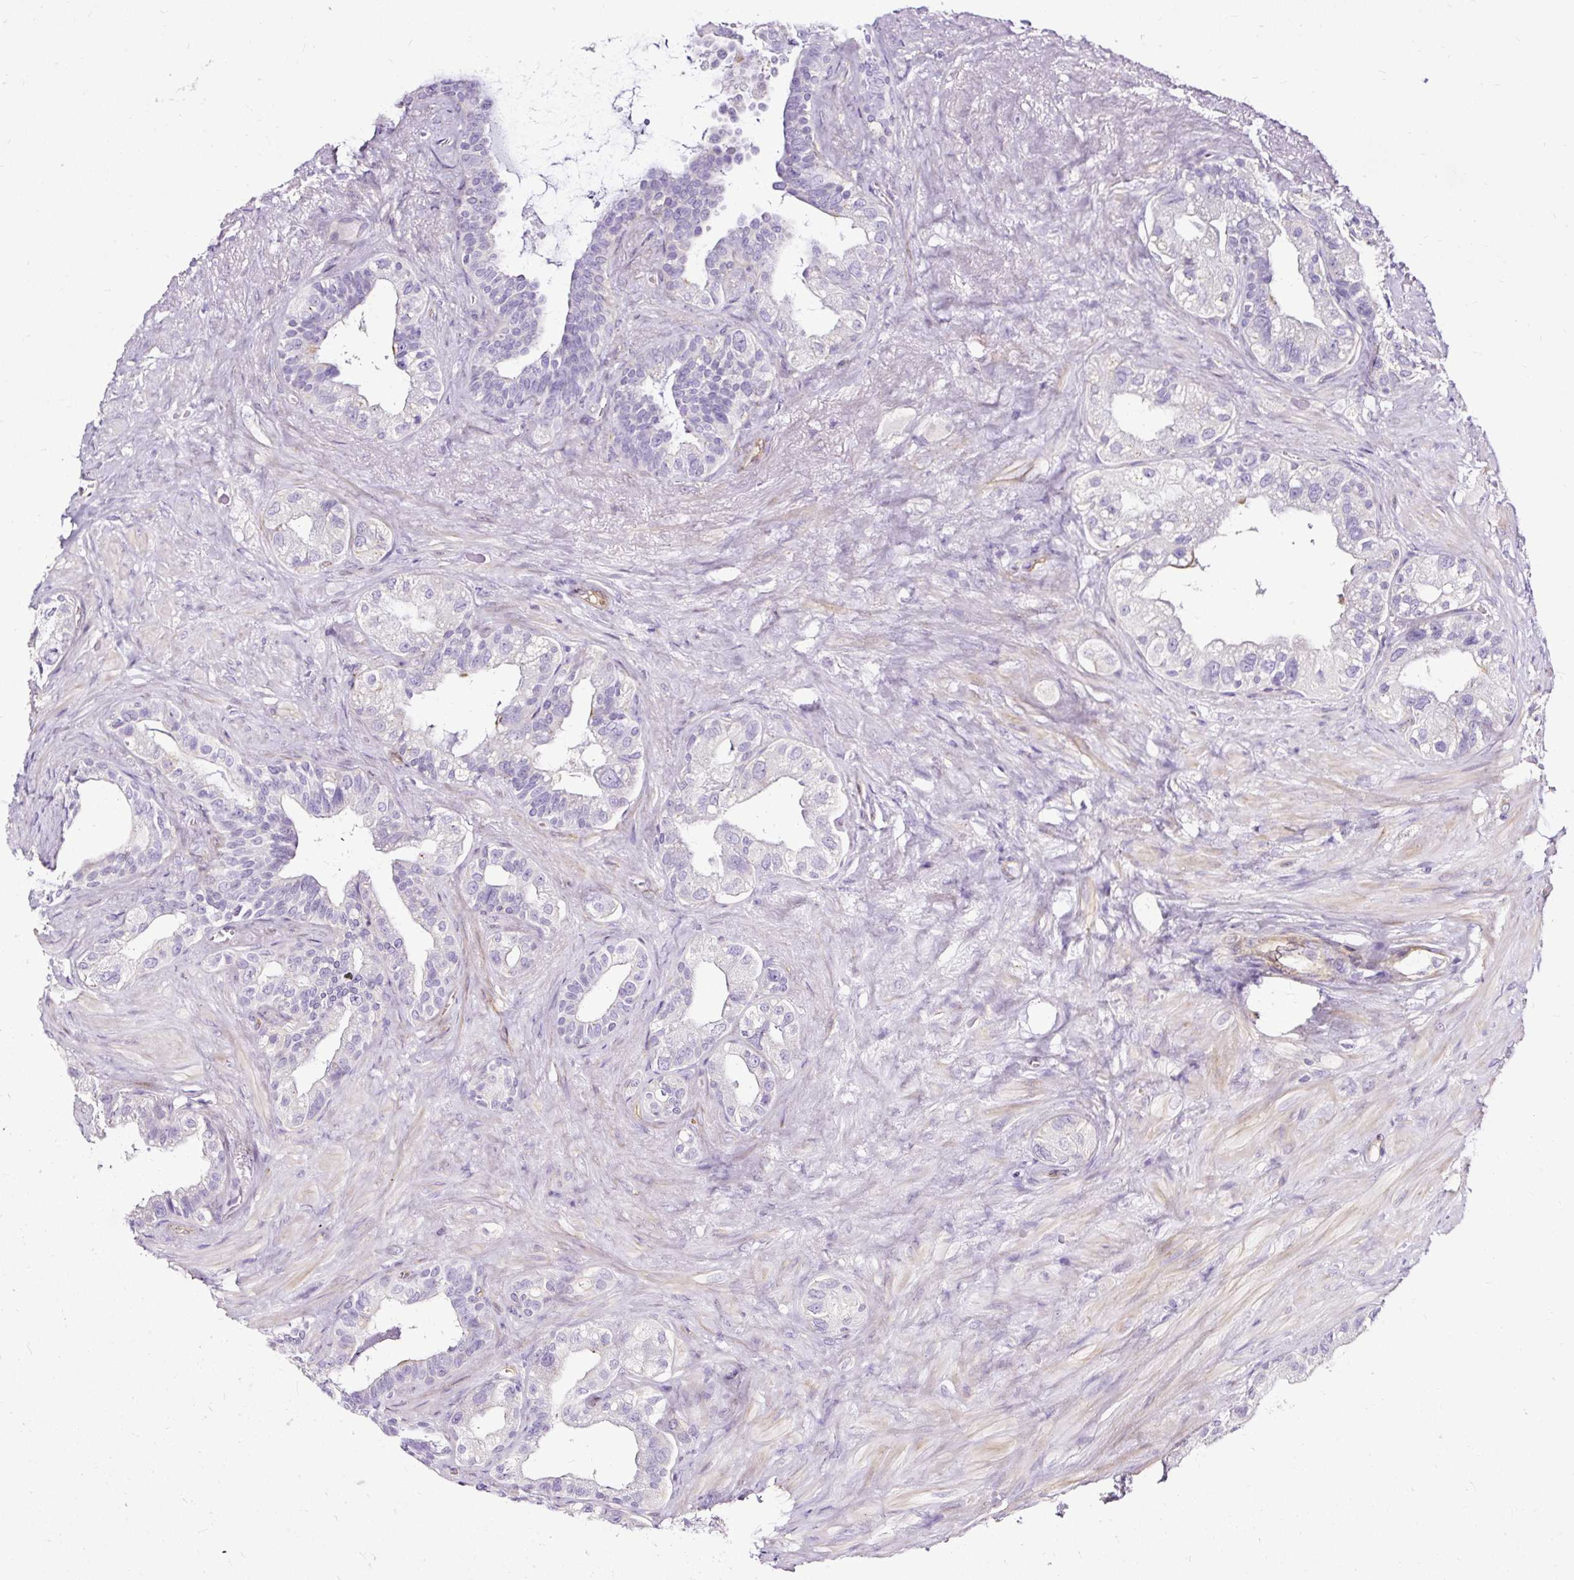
{"staining": {"intensity": "negative", "quantity": "none", "location": "none"}, "tissue": "seminal vesicle", "cell_type": "Glandular cells", "image_type": "normal", "snomed": [{"axis": "morphology", "description": "Normal tissue, NOS"}, {"axis": "topography", "description": "Seminal veicle"}, {"axis": "topography", "description": "Peripheral nerve tissue"}], "caption": "A photomicrograph of seminal vesicle stained for a protein demonstrates no brown staining in glandular cells.", "gene": "SLC7A8", "patient": {"sex": "male", "age": 76}}